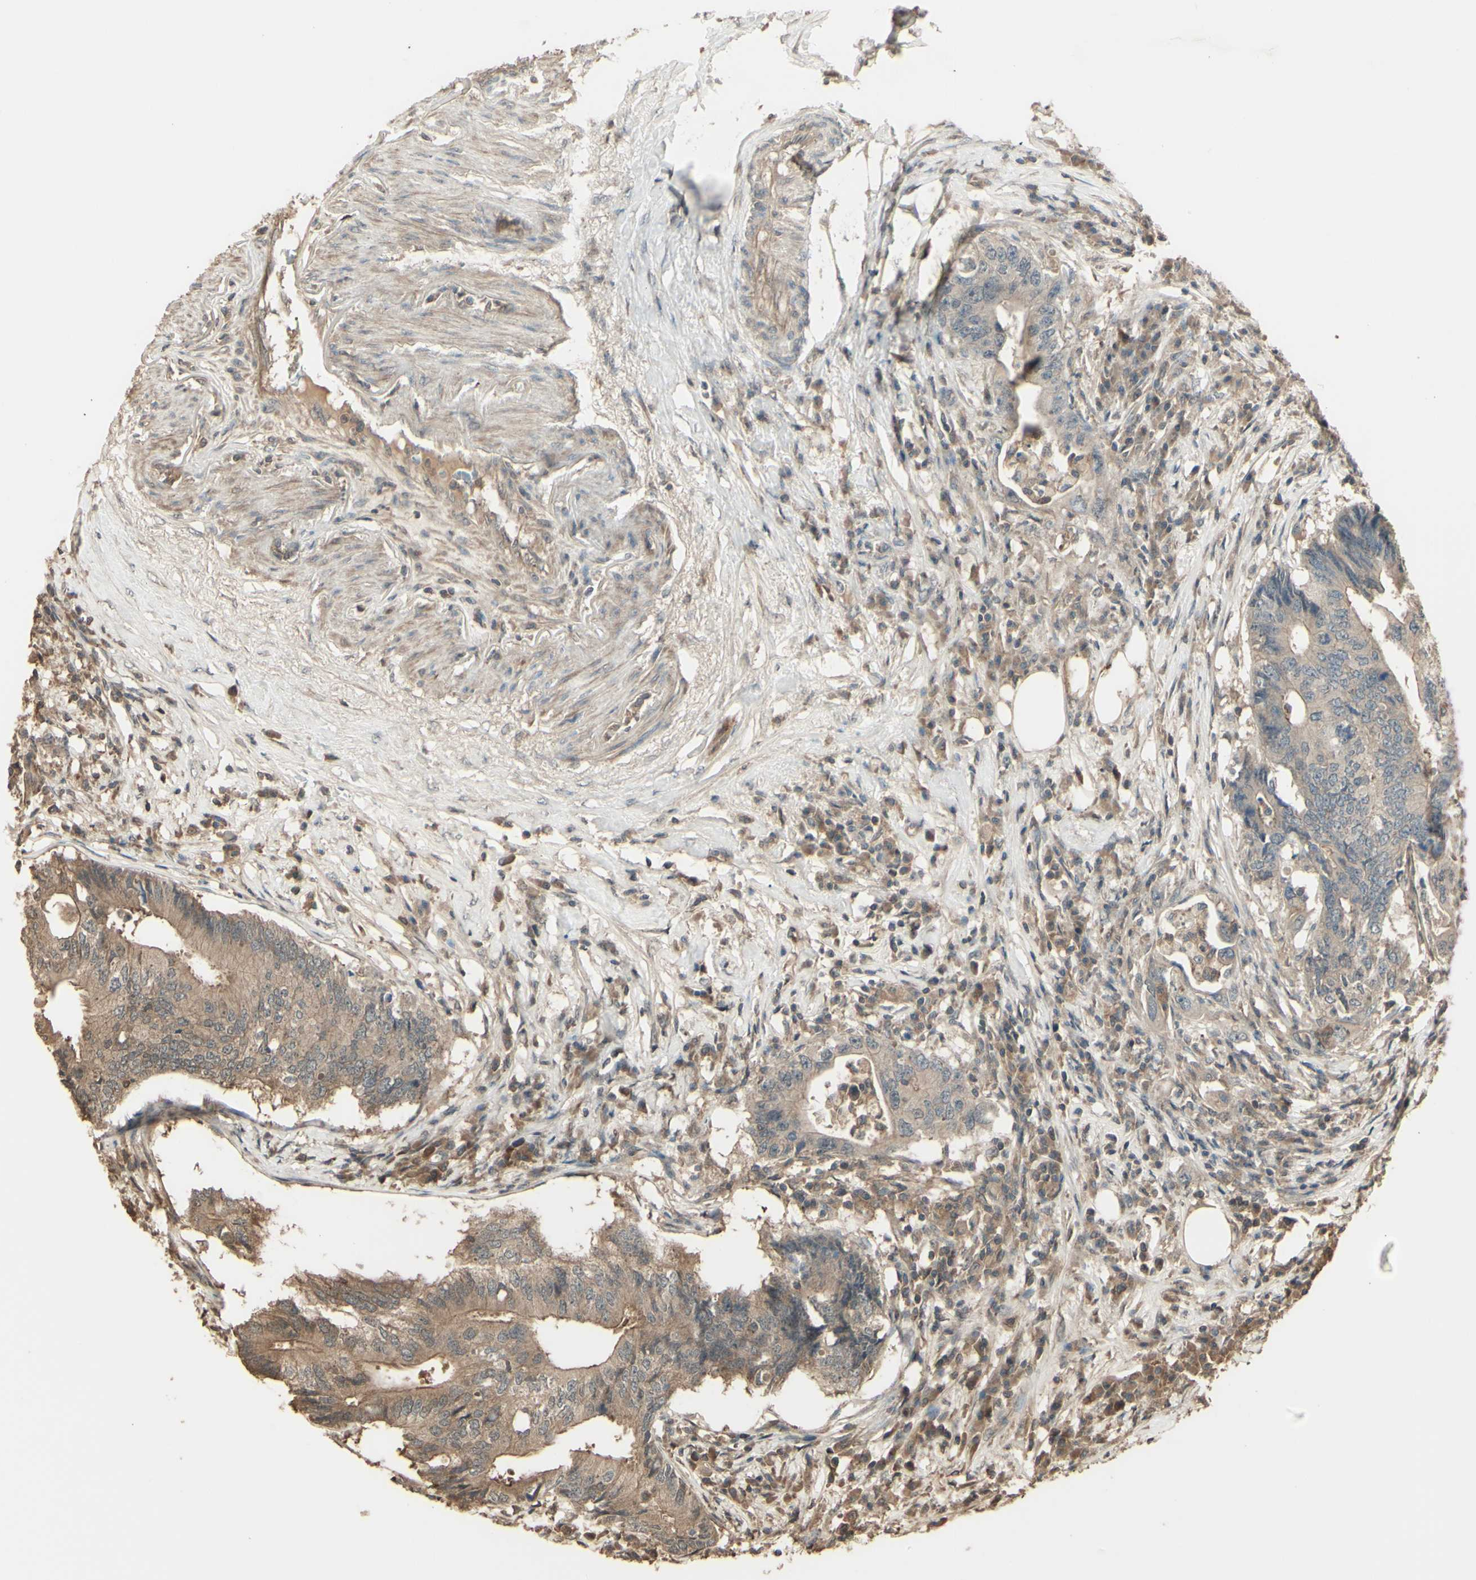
{"staining": {"intensity": "weak", "quantity": ">75%", "location": "cytoplasmic/membranous"}, "tissue": "colorectal cancer", "cell_type": "Tumor cells", "image_type": "cancer", "snomed": [{"axis": "morphology", "description": "Adenocarcinoma, NOS"}, {"axis": "topography", "description": "Colon"}], "caption": "Immunohistochemical staining of human adenocarcinoma (colorectal) shows low levels of weak cytoplasmic/membranous protein positivity in approximately >75% of tumor cells.", "gene": "GNAS", "patient": {"sex": "male", "age": 71}}